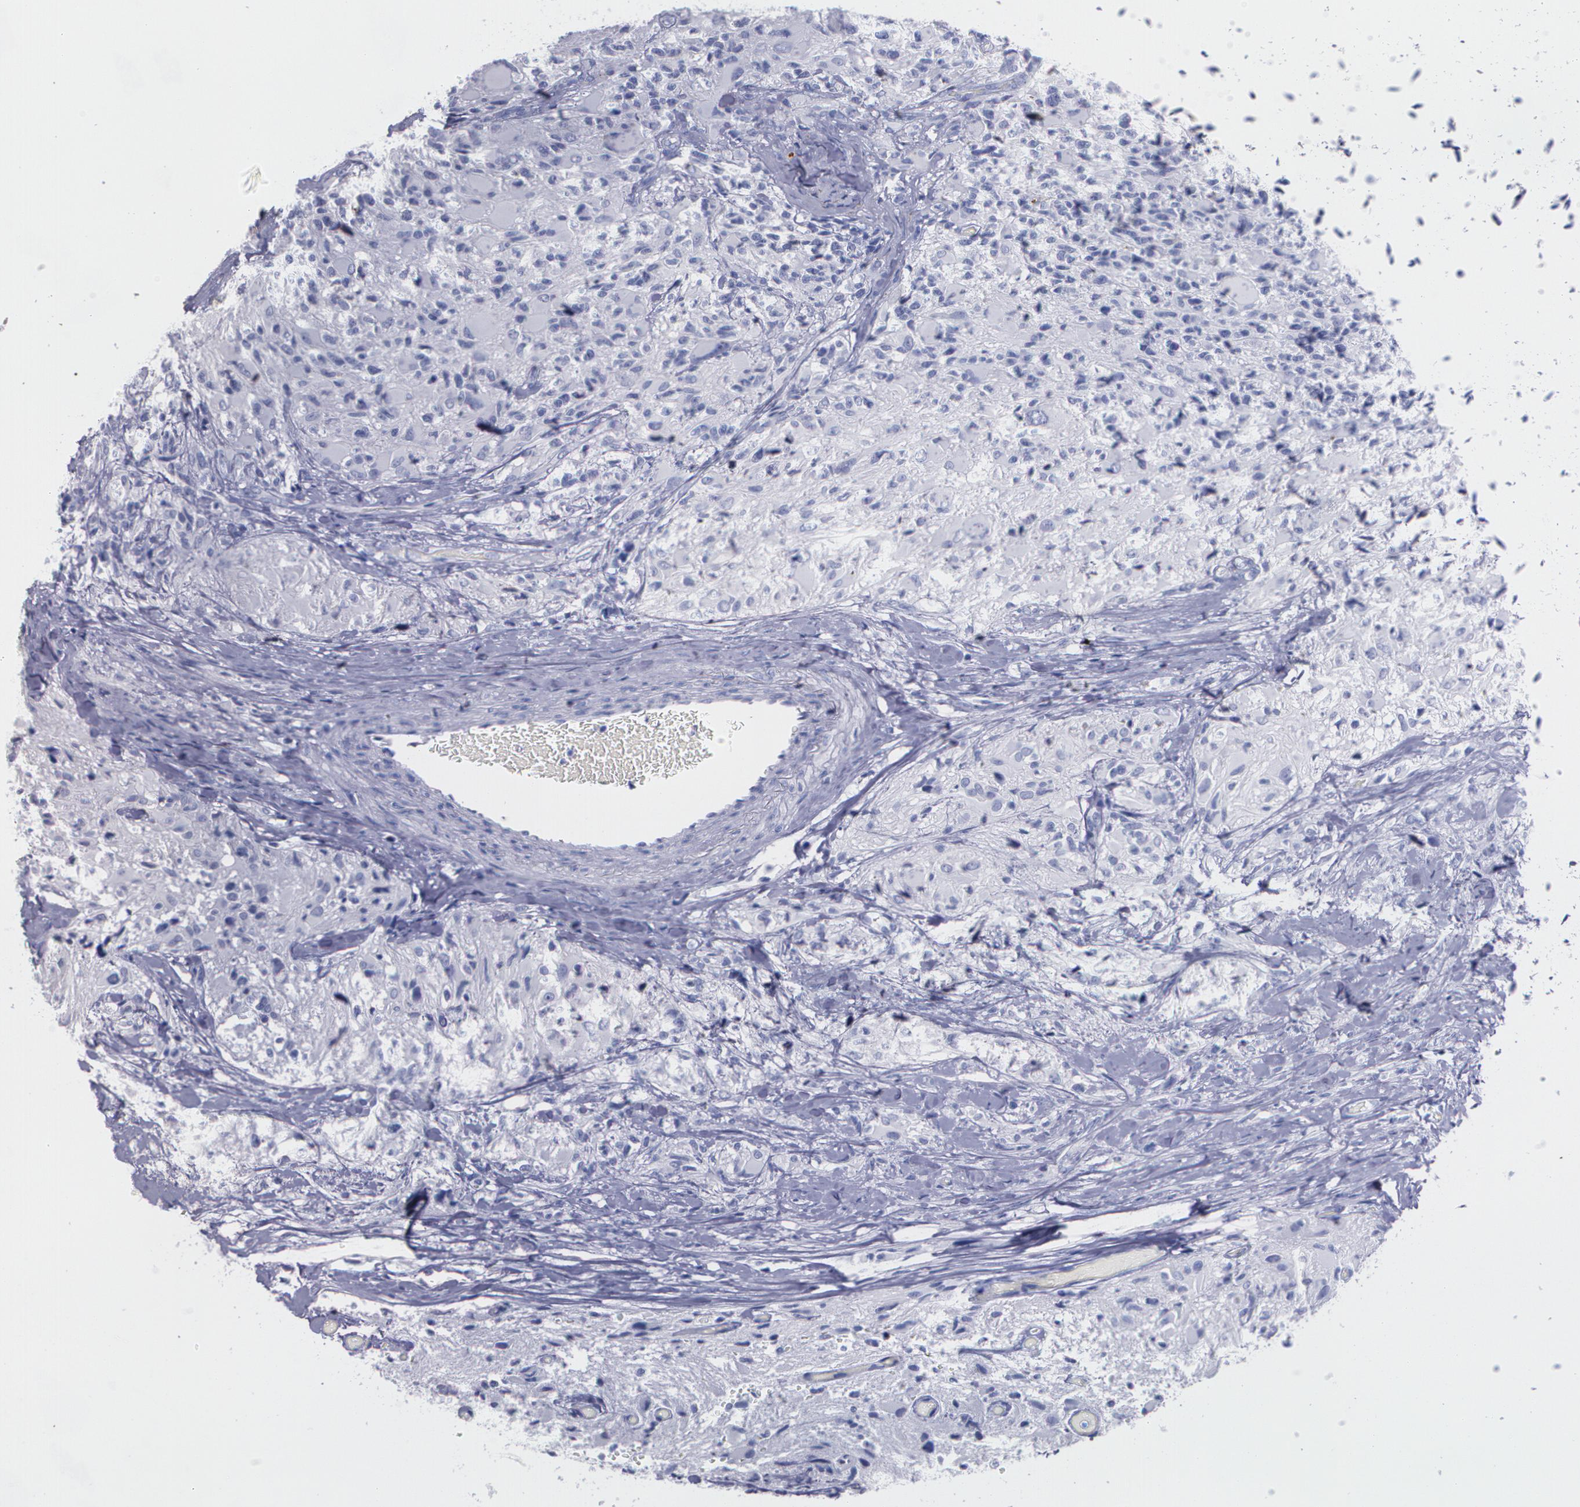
{"staining": {"intensity": "negative", "quantity": "none", "location": "none"}, "tissue": "glioma", "cell_type": "Tumor cells", "image_type": "cancer", "snomed": [{"axis": "morphology", "description": "Glioma, malignant, High grade"}, {"axis": "topography", "description": "Brain"}], "caption": "IHC of human malignant glioma (high-grade) reveals no expression in tumor cells. (DAB (3,3'-diaminobenzidine) immunohistochemistry, high magnification).", "gene": "IFNGR2", "patient": {"sex": "male", "age": 69}}